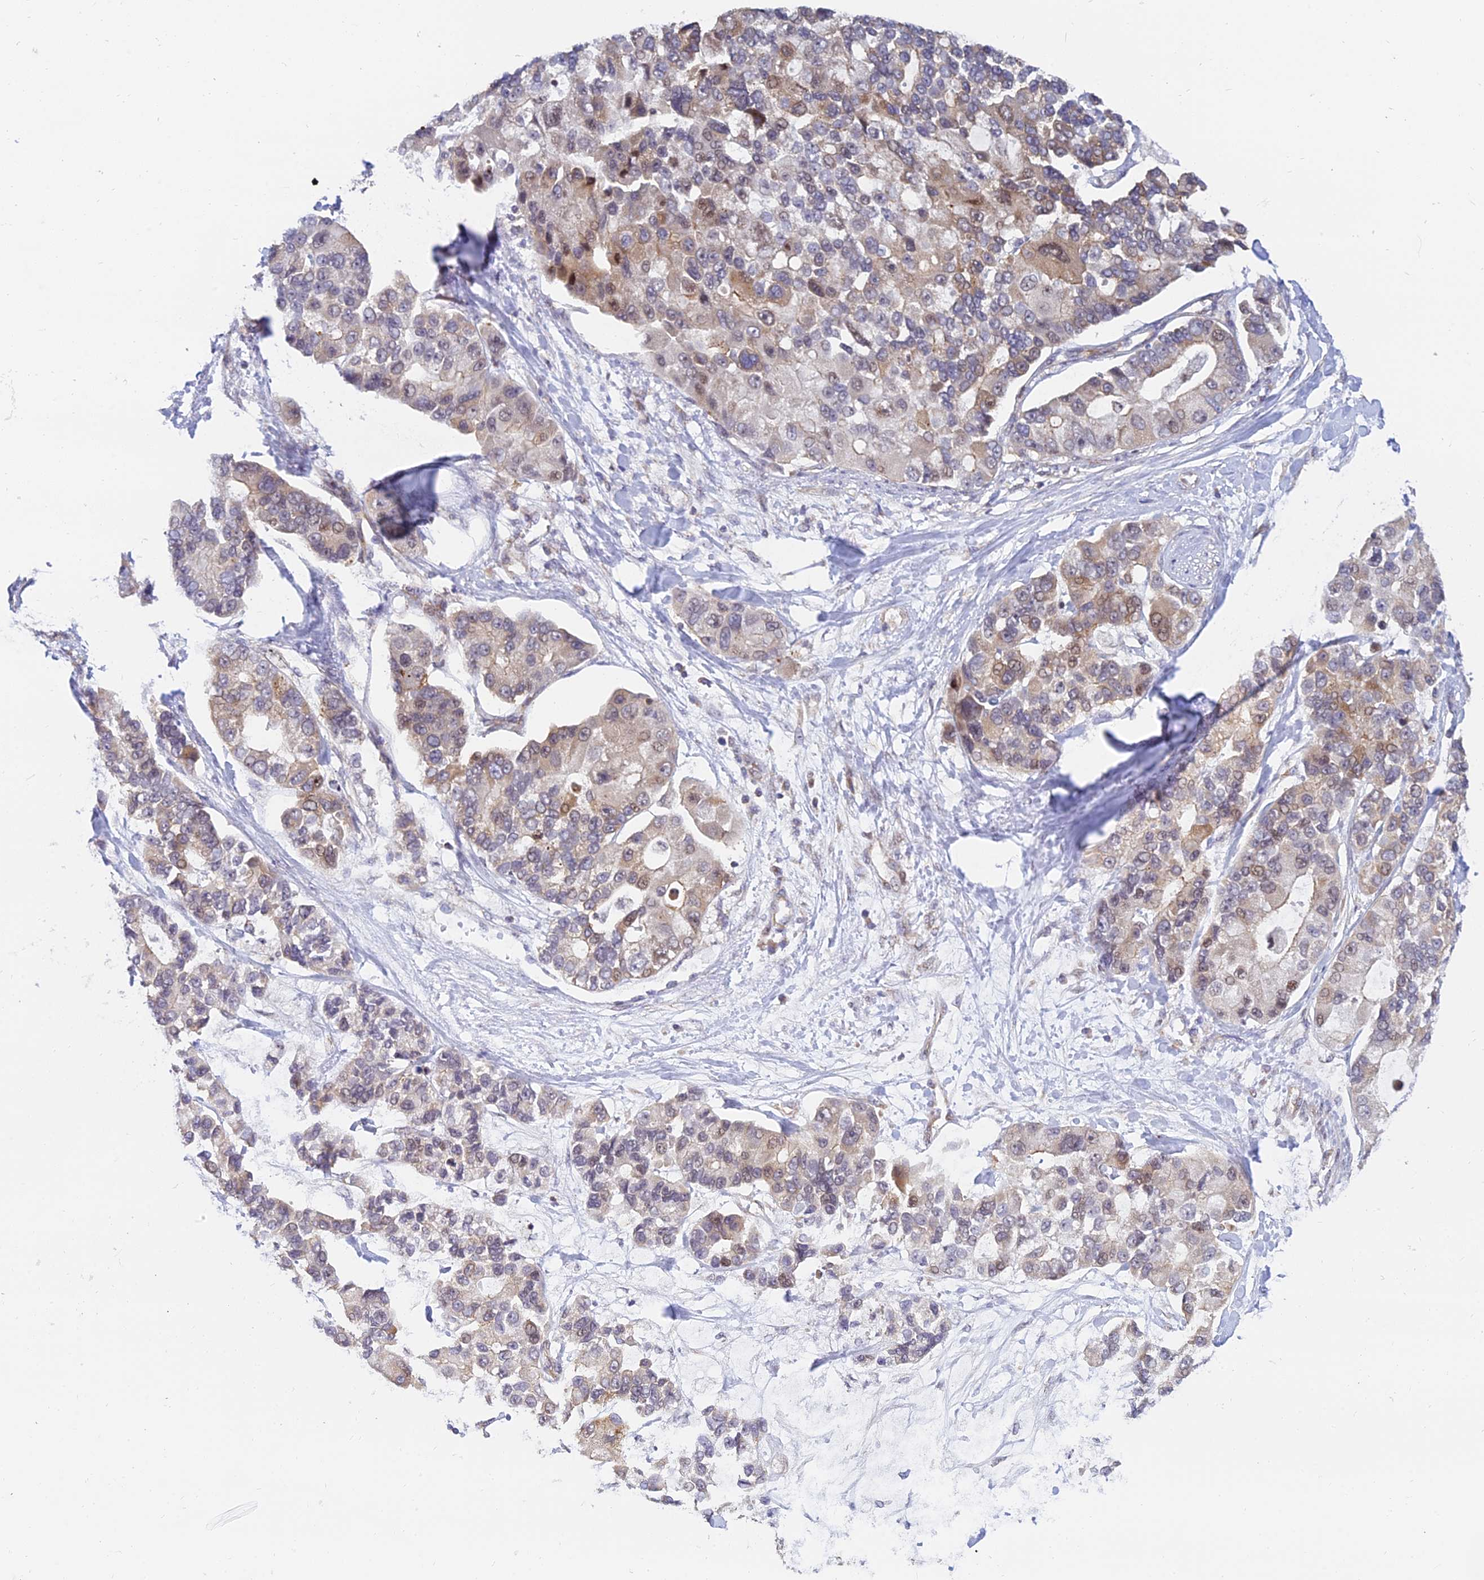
{"staining": {"intensity": "weak", "quantity": "<25%", "location": "cytoplasmic/membranous"}, "tissue": "lung cancer", "cell_type": "Tumor cells", "image_type": "cancer", "snomed": [{"axis": "morphology", "description": "Adenocarcinoma, NOS"}, {"axis": "topography", "description": "Lung"}], "caption": "This is an immunohistochemistry (IHC) micrograph of lung adenocarcinoma. There is no staining in tumor cells.", "gene": "HOOK2", "patient": {"sex": "female", "age": 54}}